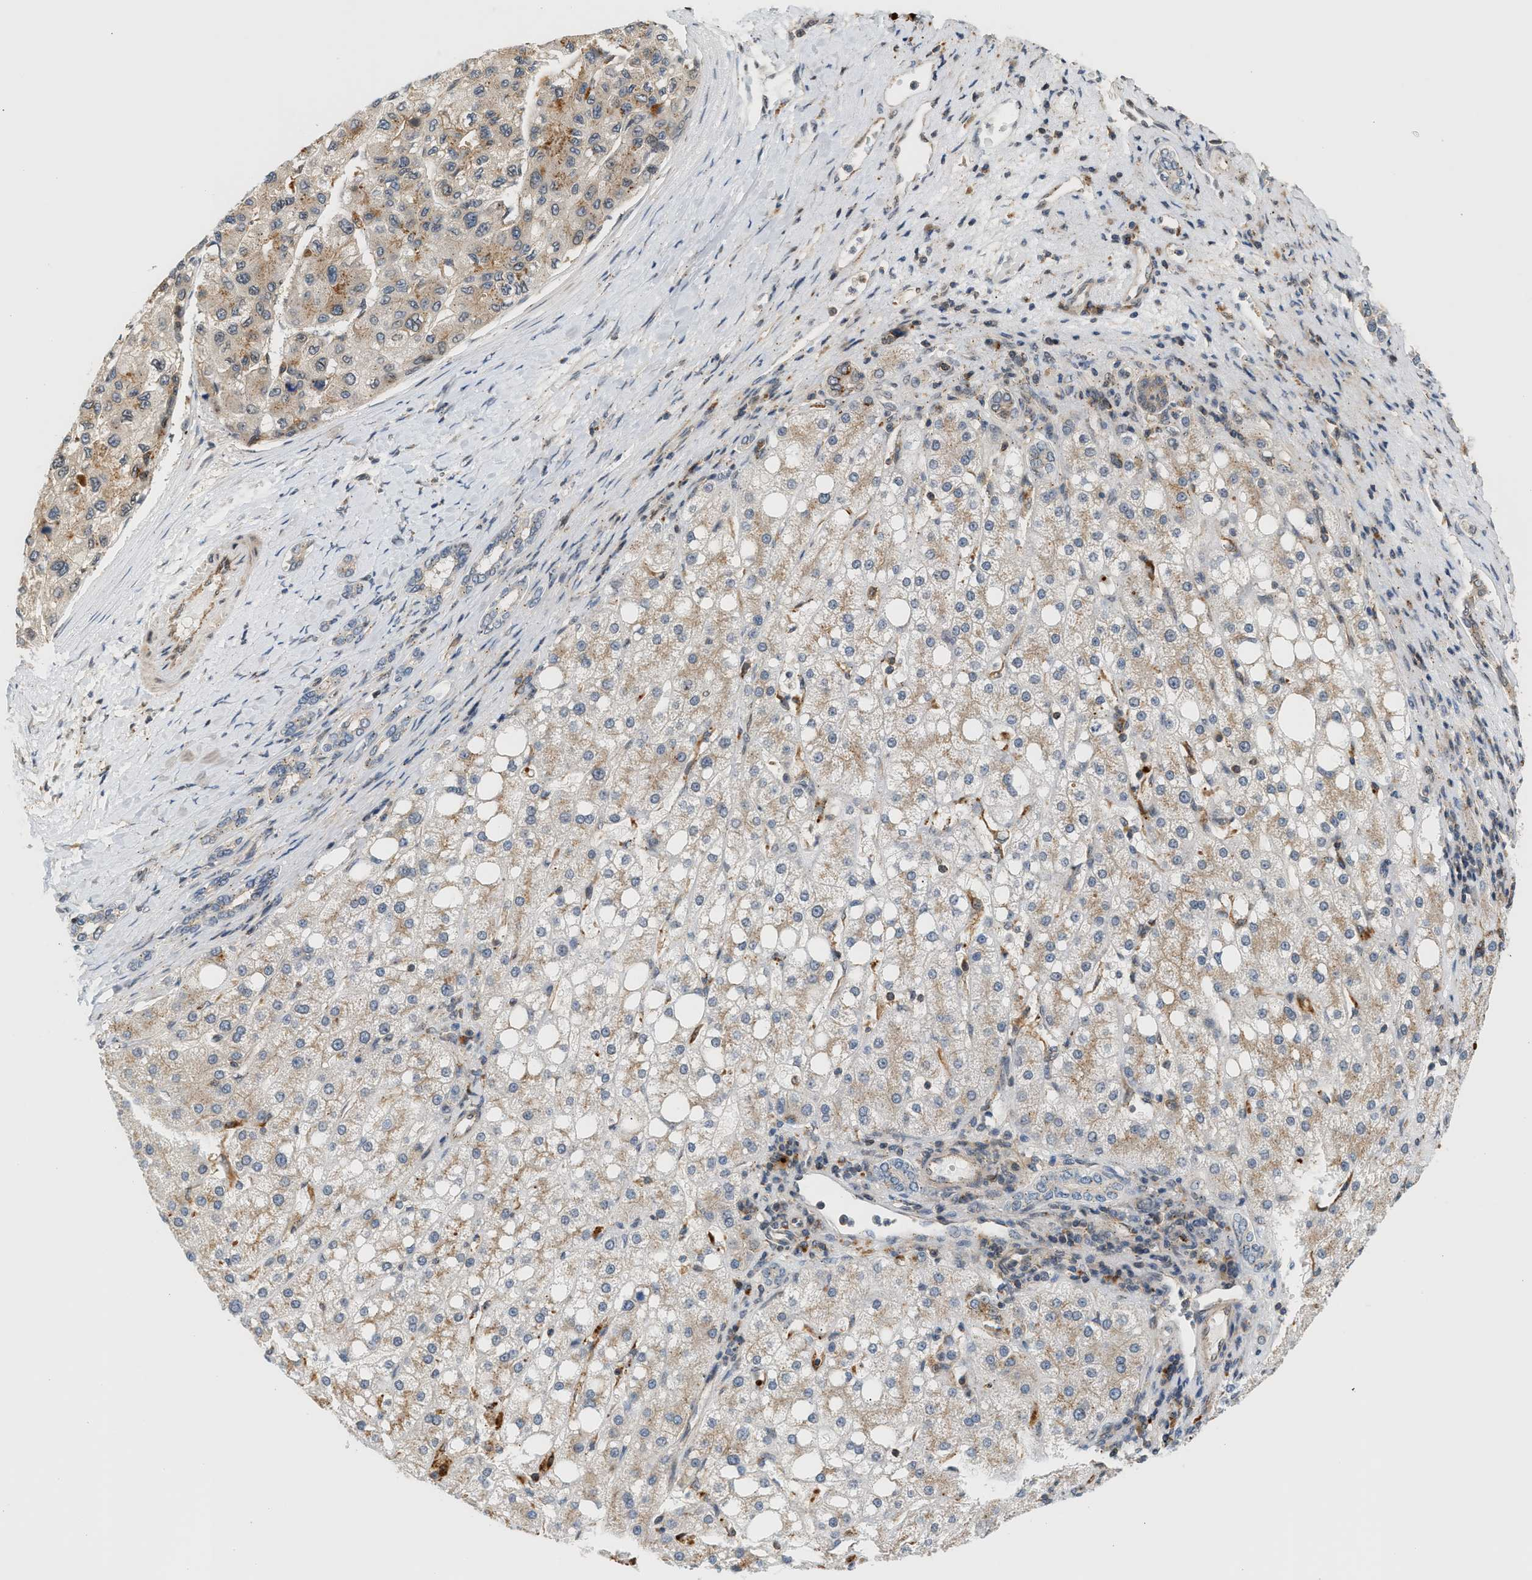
{"staining": {"intensity": "weak", "quantity": "25%-75%", "location": "cytoplasmic/membranous"}, "tissue": "liver cancer", "cell_type": "Tumor cells", "image_type": "cancer", "snomed": [{"axis": "morphology", "description": "Carcinoma, Hepatocellular, NOS"}, {"axis": "topography", "description": "Liver"}], "caption": "Immunohistochemical staining of liver hepatocellular carcinoma shows low levels of weak cytoplasmic/membranous protein staining in approximately 25%-75% of tumor cells. The staining was performed using DAB to visualize the protein expression in brown, while the nuclei were stained in blue with hematoxylin (Magnification: 20x).", "gene": "MAP2K5", "patient": {"sex": "male", "age": 80}}